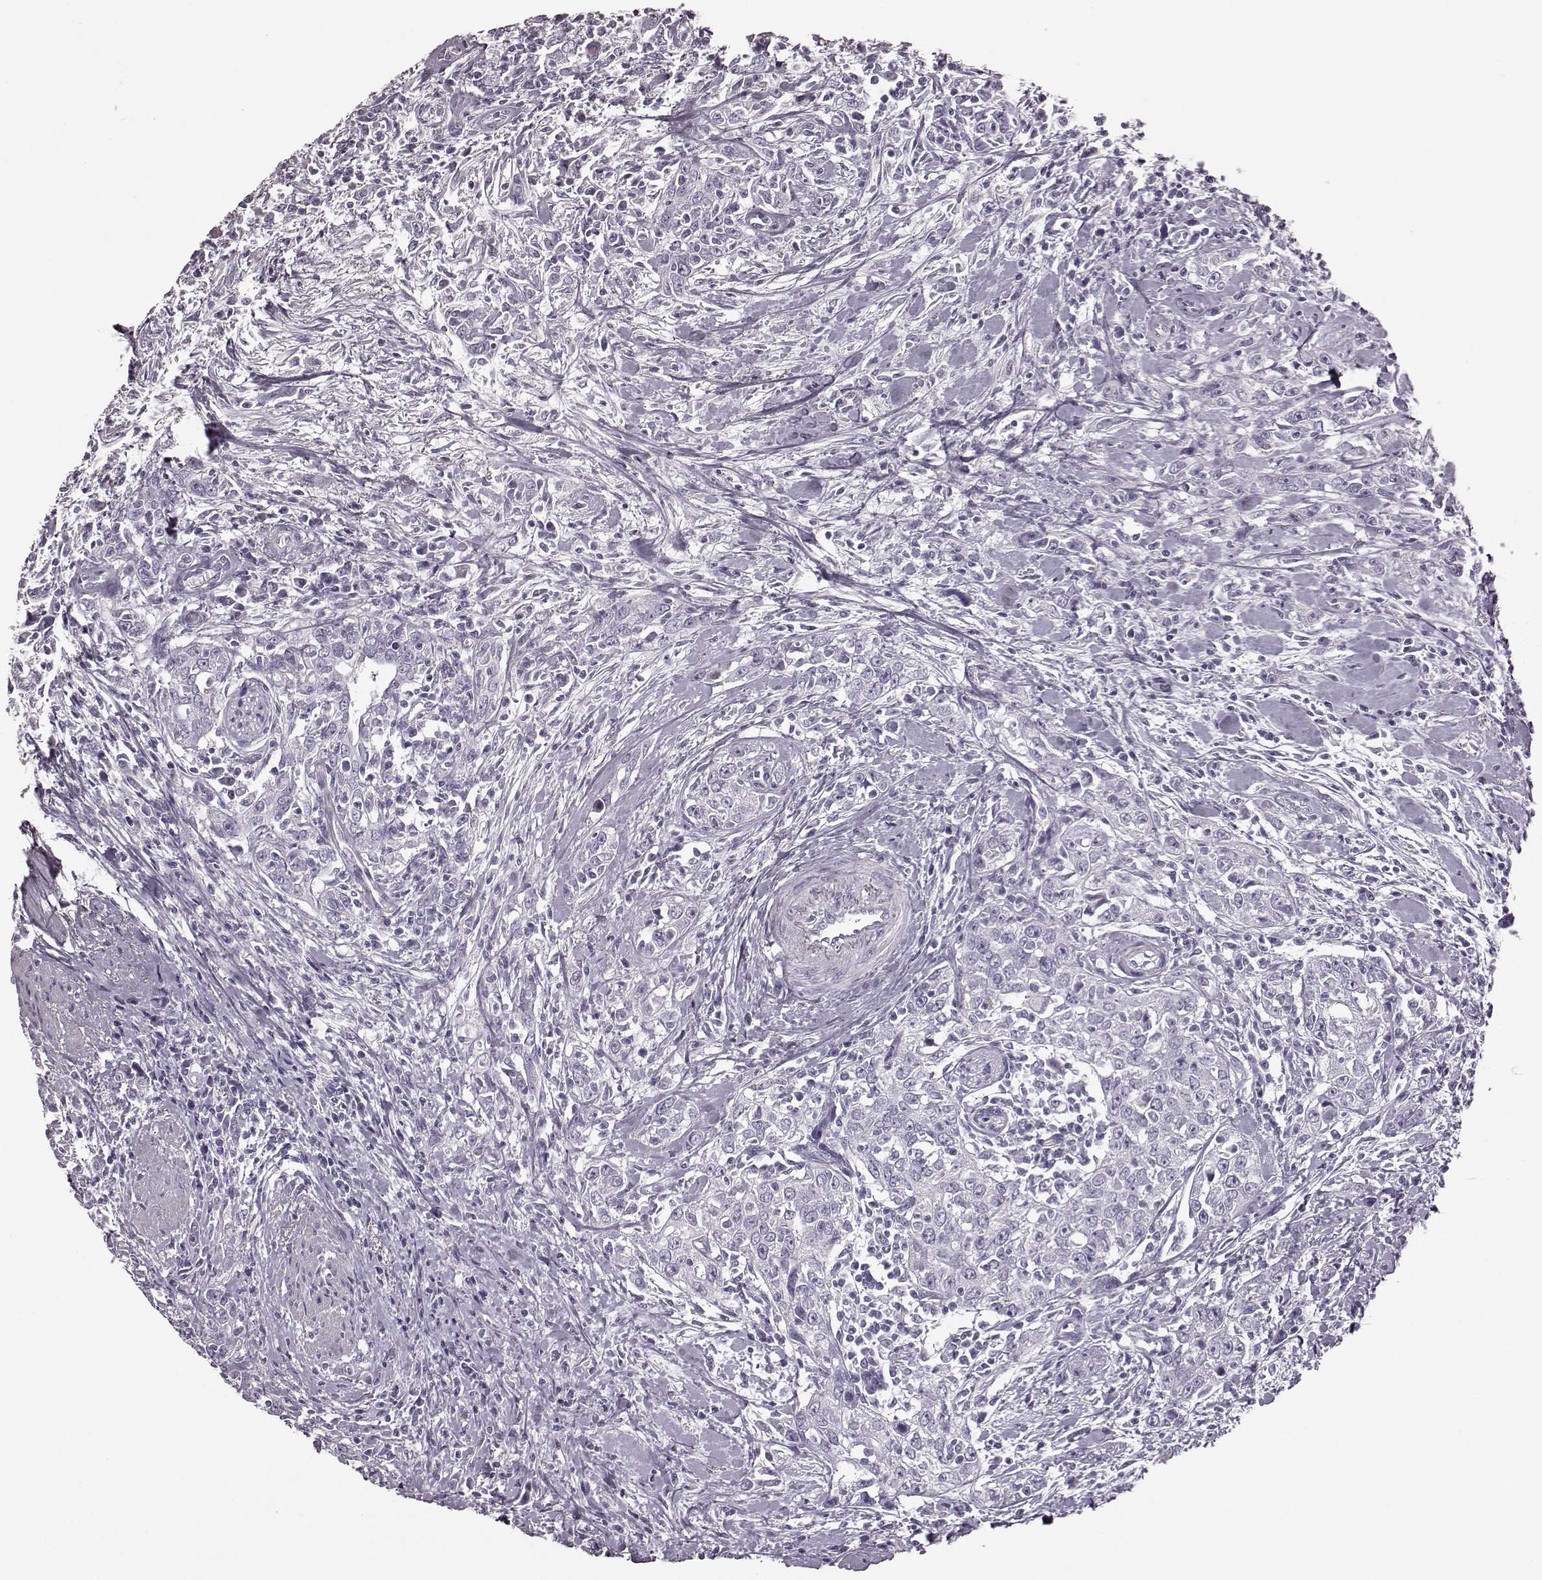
{"staining": {"intensity": "negative", "quantity": "none", "location": "none"}, "tissue": "urothelial cancer", "cell_type": "Tumor cells", "image_type": "cancer", "snomed": [{"axis": "morphology", "description": "Urothelial carcinoma, High grade"}, {"axis": "topography", "description": "Urinary bladder"}], "caption": "Immunohistochemical staining of urothelial cancer displays no significant expression in tumor cells. (Brightfield microscopy of DAB (3,3'-diaminobenzidine) IHC at high magnification).", "gene": "TRPM1", "patient": {"sex": "male", "age": 83}}